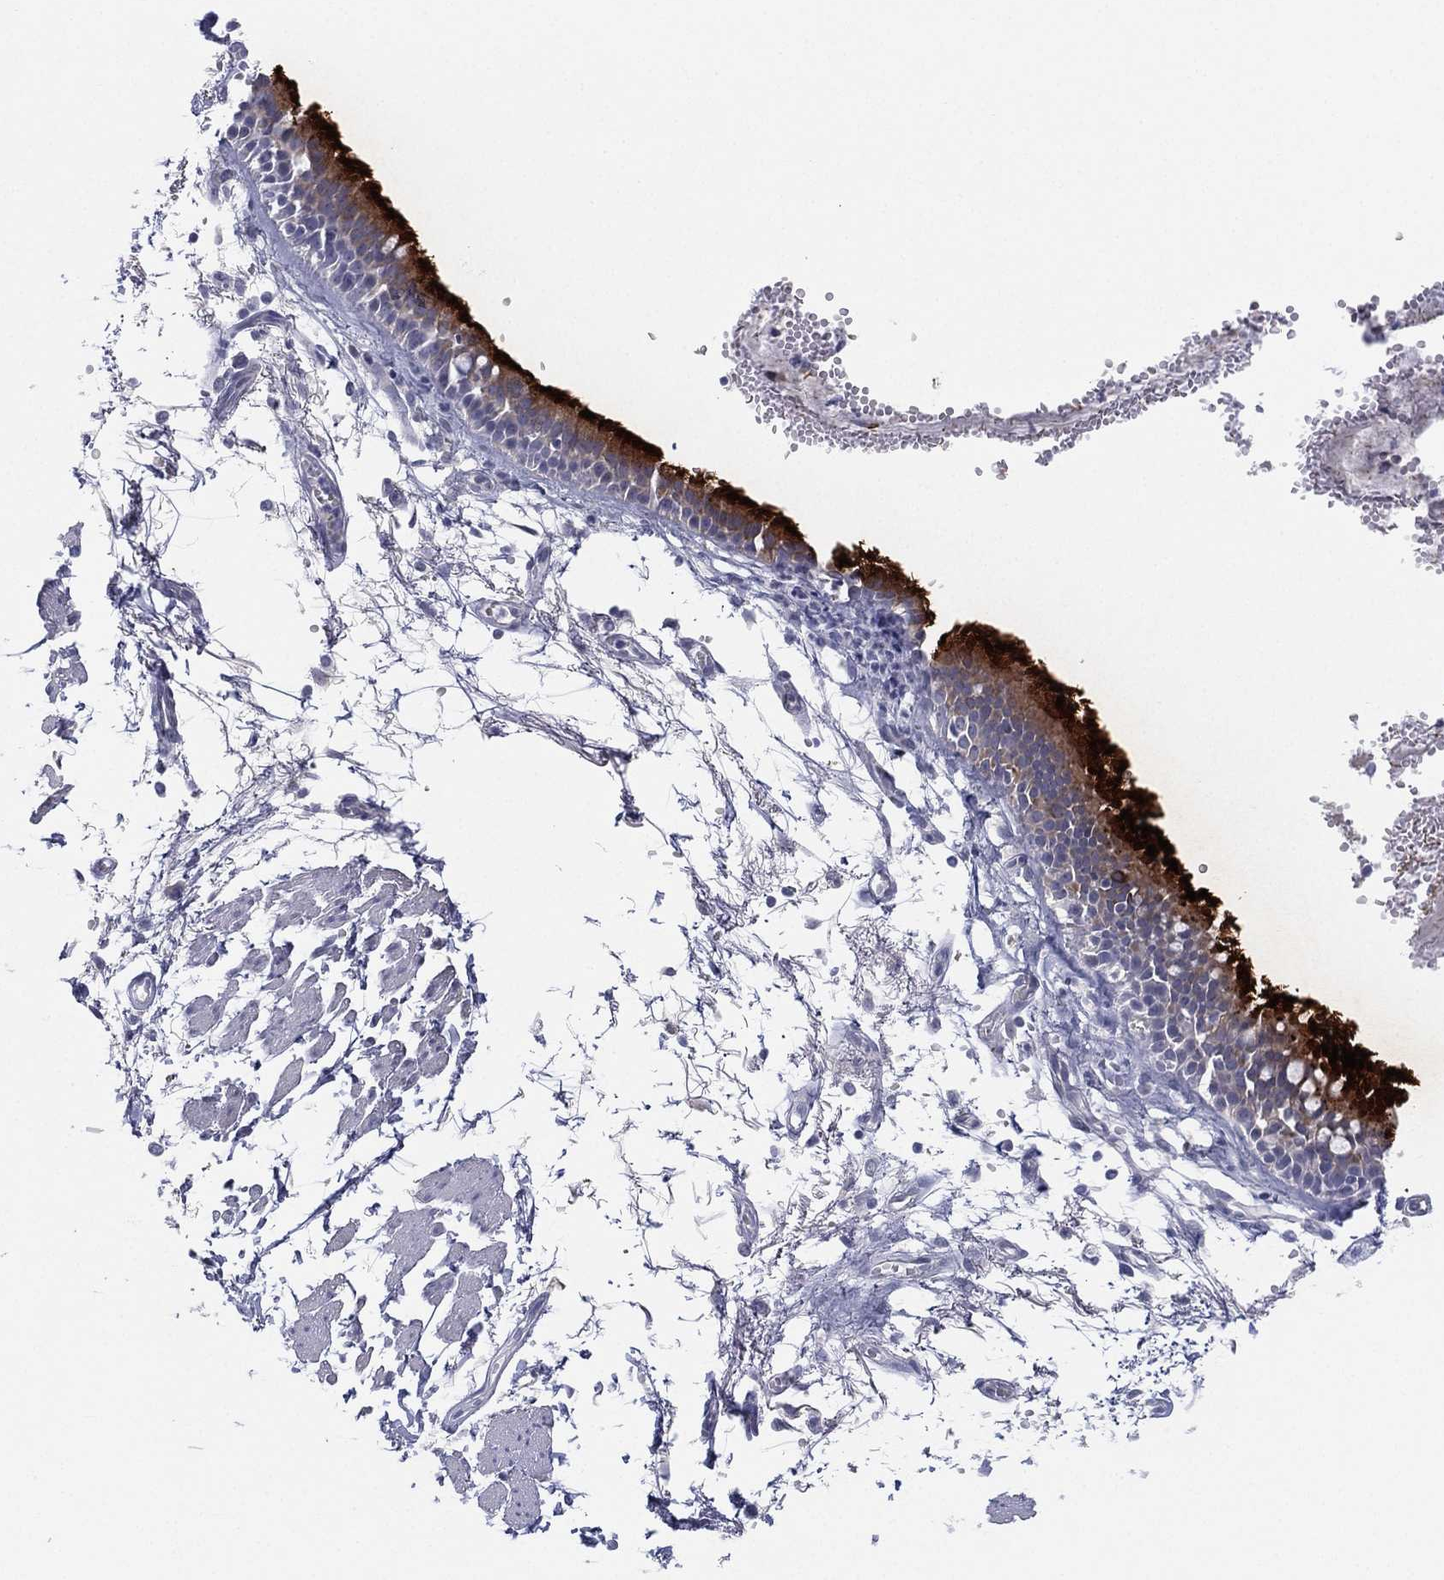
{"staining": {"intensity": "negative", "quantity": "none", "location": "none"}, "tissue": "soft tissue", "cell_type": "Fibroblasts", "image_type": "normal", "snomed": [{"axis": "morphology", "description": "Normal tissue, NOS"}, {"axis": "morphology", "description": "Squamous cell carcinoma, NOS"}, {"axis": "topography", "description": "Cartilage tissue"}, {"axis": "topography", "description": "Lung"}], "caption": "Immunohistochemical staining of benign human soft tissue shows no significant staining in fibroblasts. (DAB (3,3'-diaminobenzidine) IHC with hematoxylin counter stain).", "gene": "MLF1", "patient": {"sex": "male", "age": 66}}